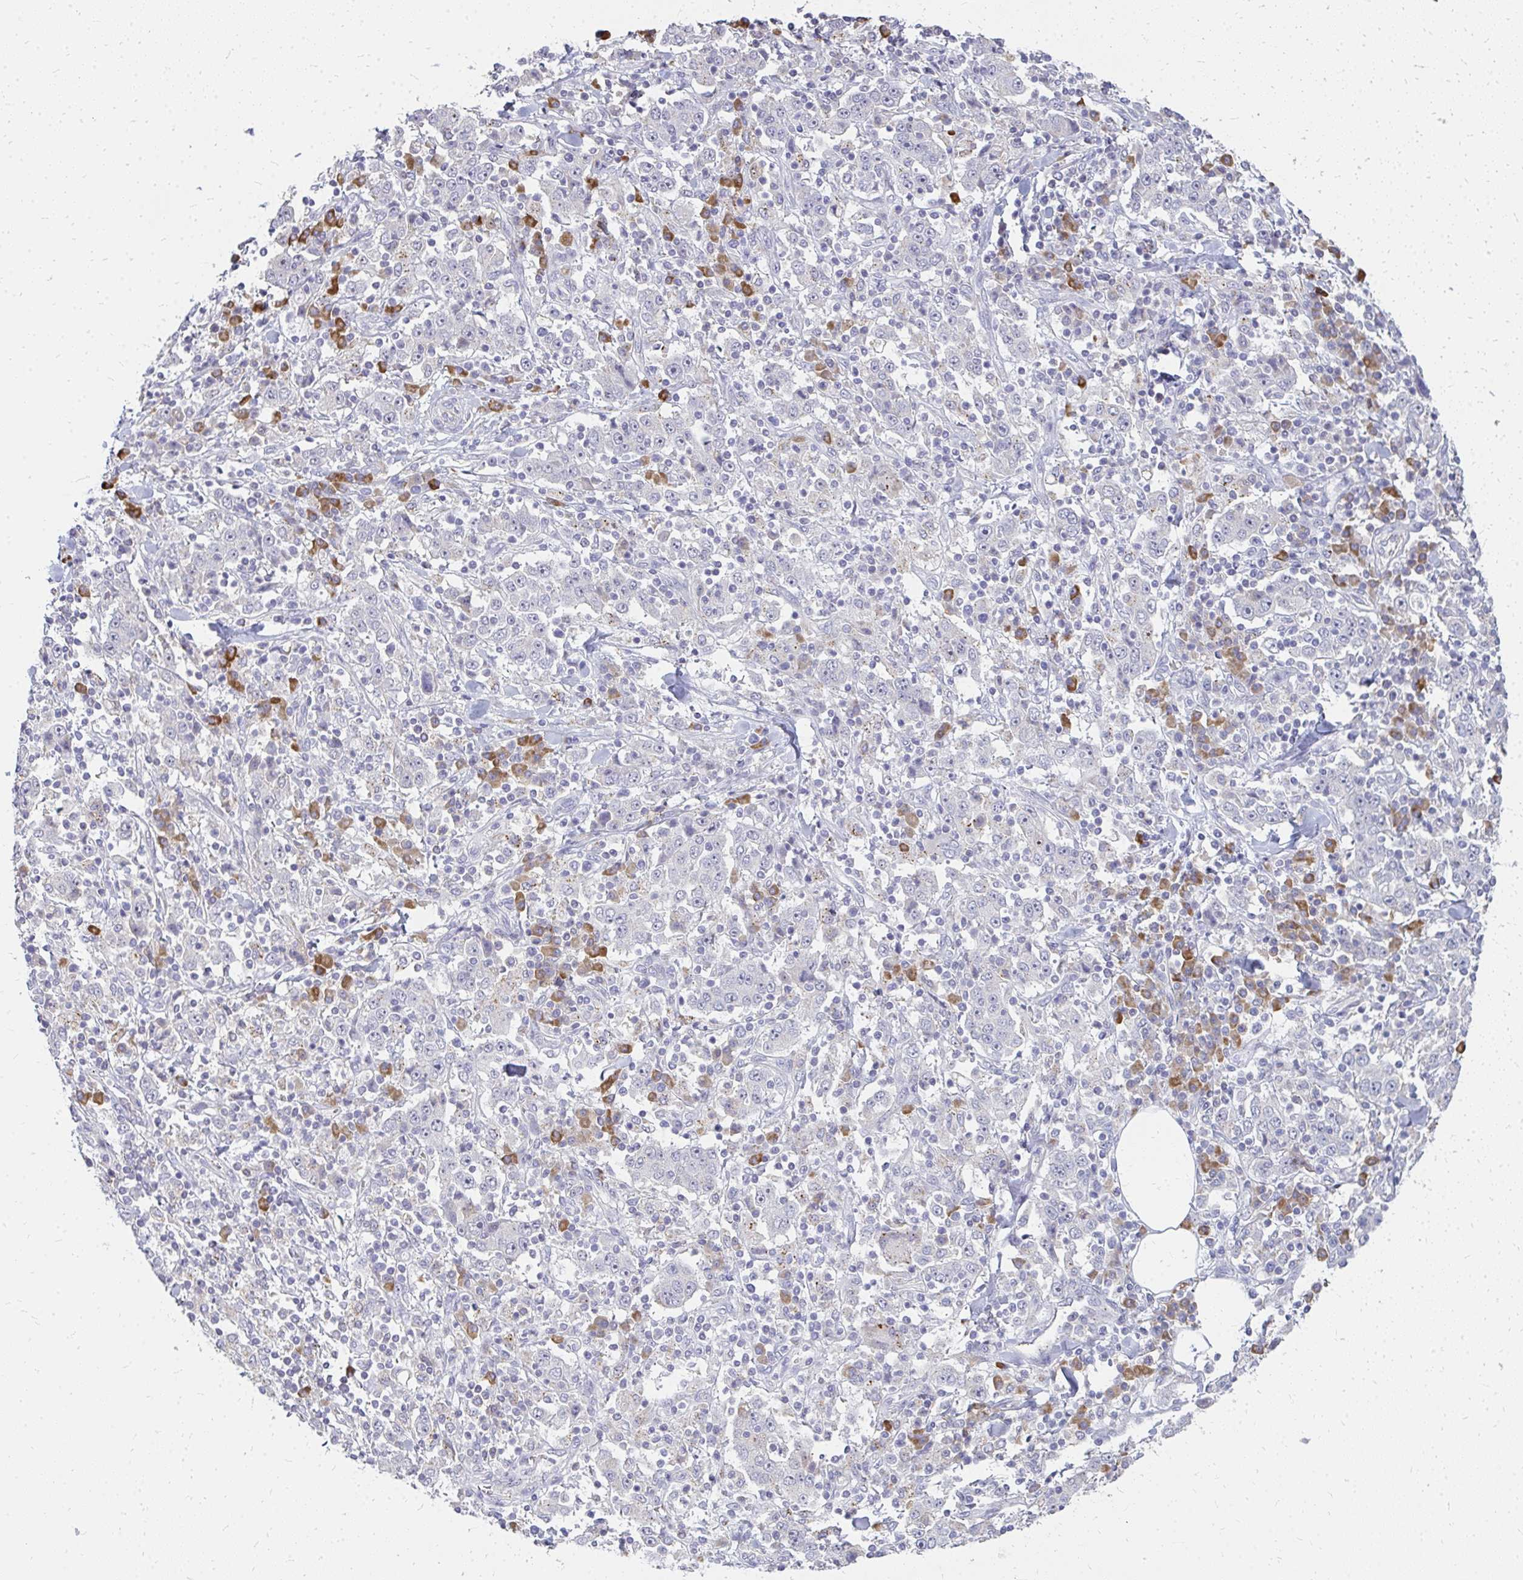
{"staining": {"intensity": "negative", "quantity": "none", "location": "none"}, "tissue": "stomach cancer", "cell_type": "Tumor cells", "image_type": "cancer", "snomed": [{"axis": "morphology", "description": "Normal tissue, NOS"}, {"axis": "morphology", "description": "Adenocarcinoma, NOS"}, {"axis": "topography", "description": "Stomach, upper"}, {"axis": "topography", "description": "Stomach"}], "caption": "Human stomach cancer stained for a protein using IHC displays no expression in tumor cells.", "gene": "FAM9A", "patient": {"sex": "male", "age": 59}}